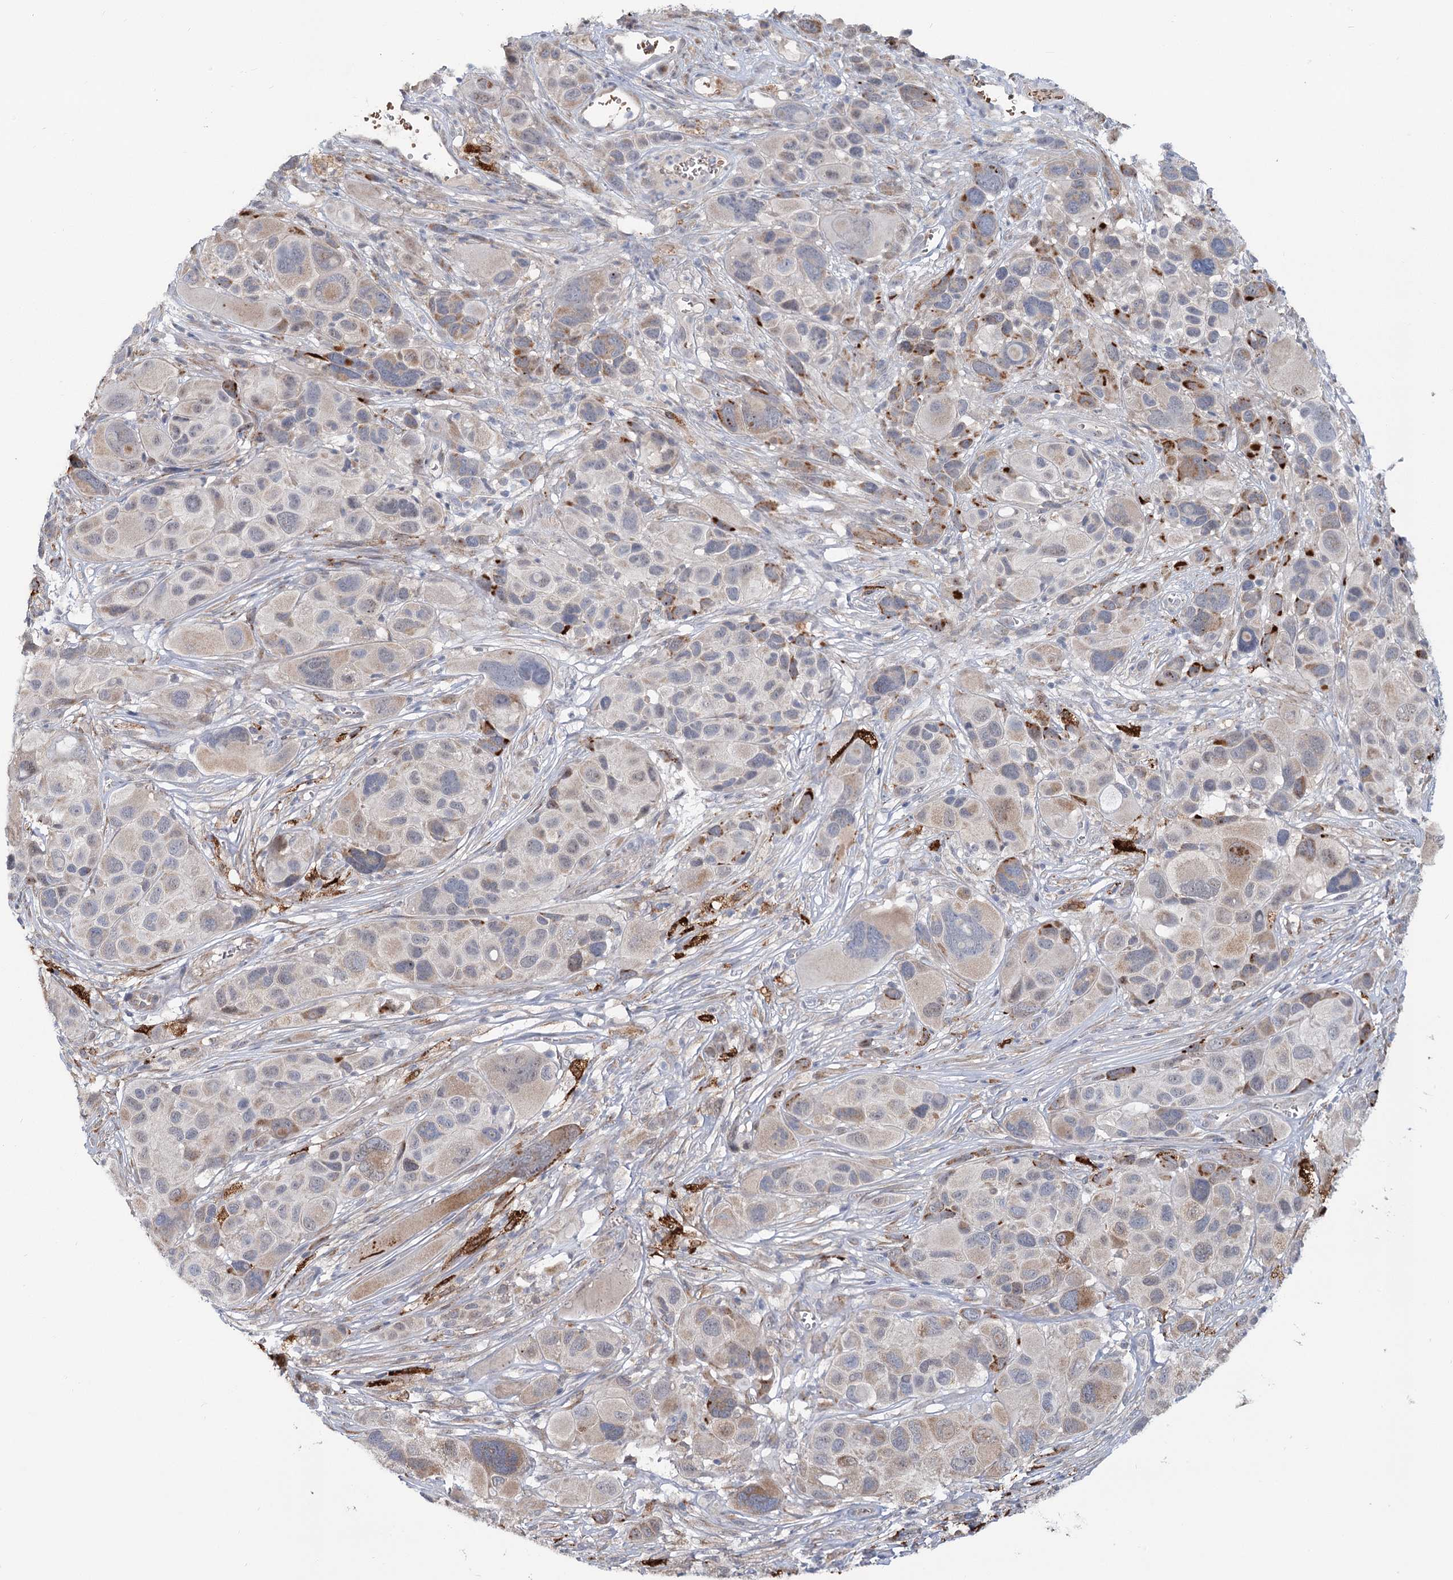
{"staining": {"intensity": "moderate", "quantity": "25%-75%", "location": "cytoplasmic/membranous"}, "tissue": "melanoma", "cell_type": "Tumor cells", "image_type": "cancer", "snomed": [{"axis": "morphology", "description": "Malignant melanoma, NOS"}, {"axis": "topography", "description": "Skin of trunk"}], "caption": "Moderate cytoplasmic/membranous positivity for a protein is appreciated in approximately 25%-75% of tumor cells of melanoma using IHC.", "gene": "CIB4", "patient": {"sex": "male", "age": 71}}